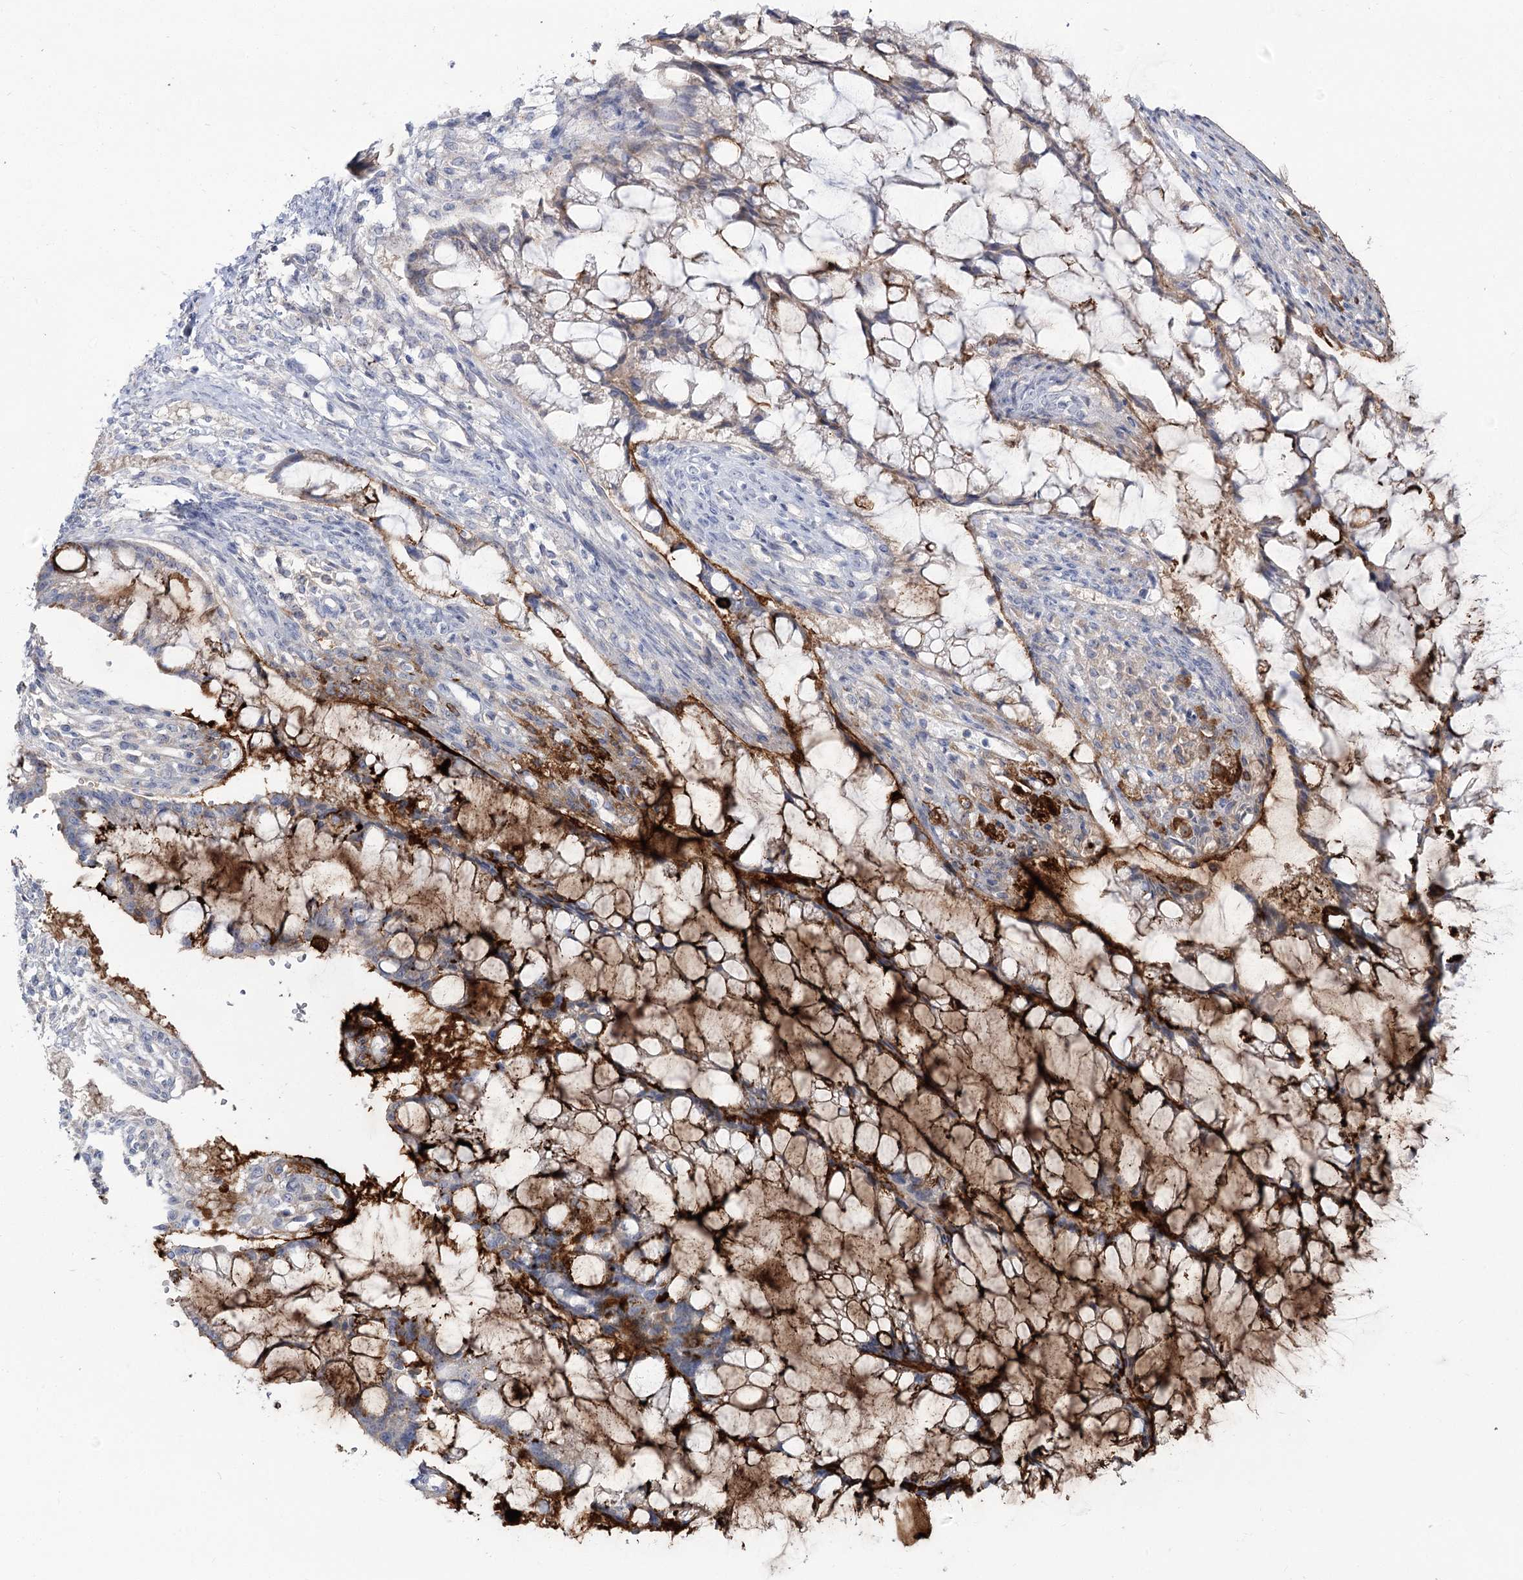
{"staining": {"intensity": "strong", "quantity": "<25%", "location": "cytoplasmic/membranous"}, "tissue": "ovarian cancer", "cell_type": "Tumor cells", "image_type": "cancer", "snomed": [{"axis": "morphology", "description": "Cystadenocarcinoma, mucinous, NOS"}, {"axis": "topography", "description": "Ovary"}], "caption": "The immunohistochemical stain shows strong cytoplasmic/membranous staining in tumor cells of ovarian mucinous cystadenocarcinoma tissue.", "gene": "SUOX", "patient": {"sex": "female", "age": 73}}